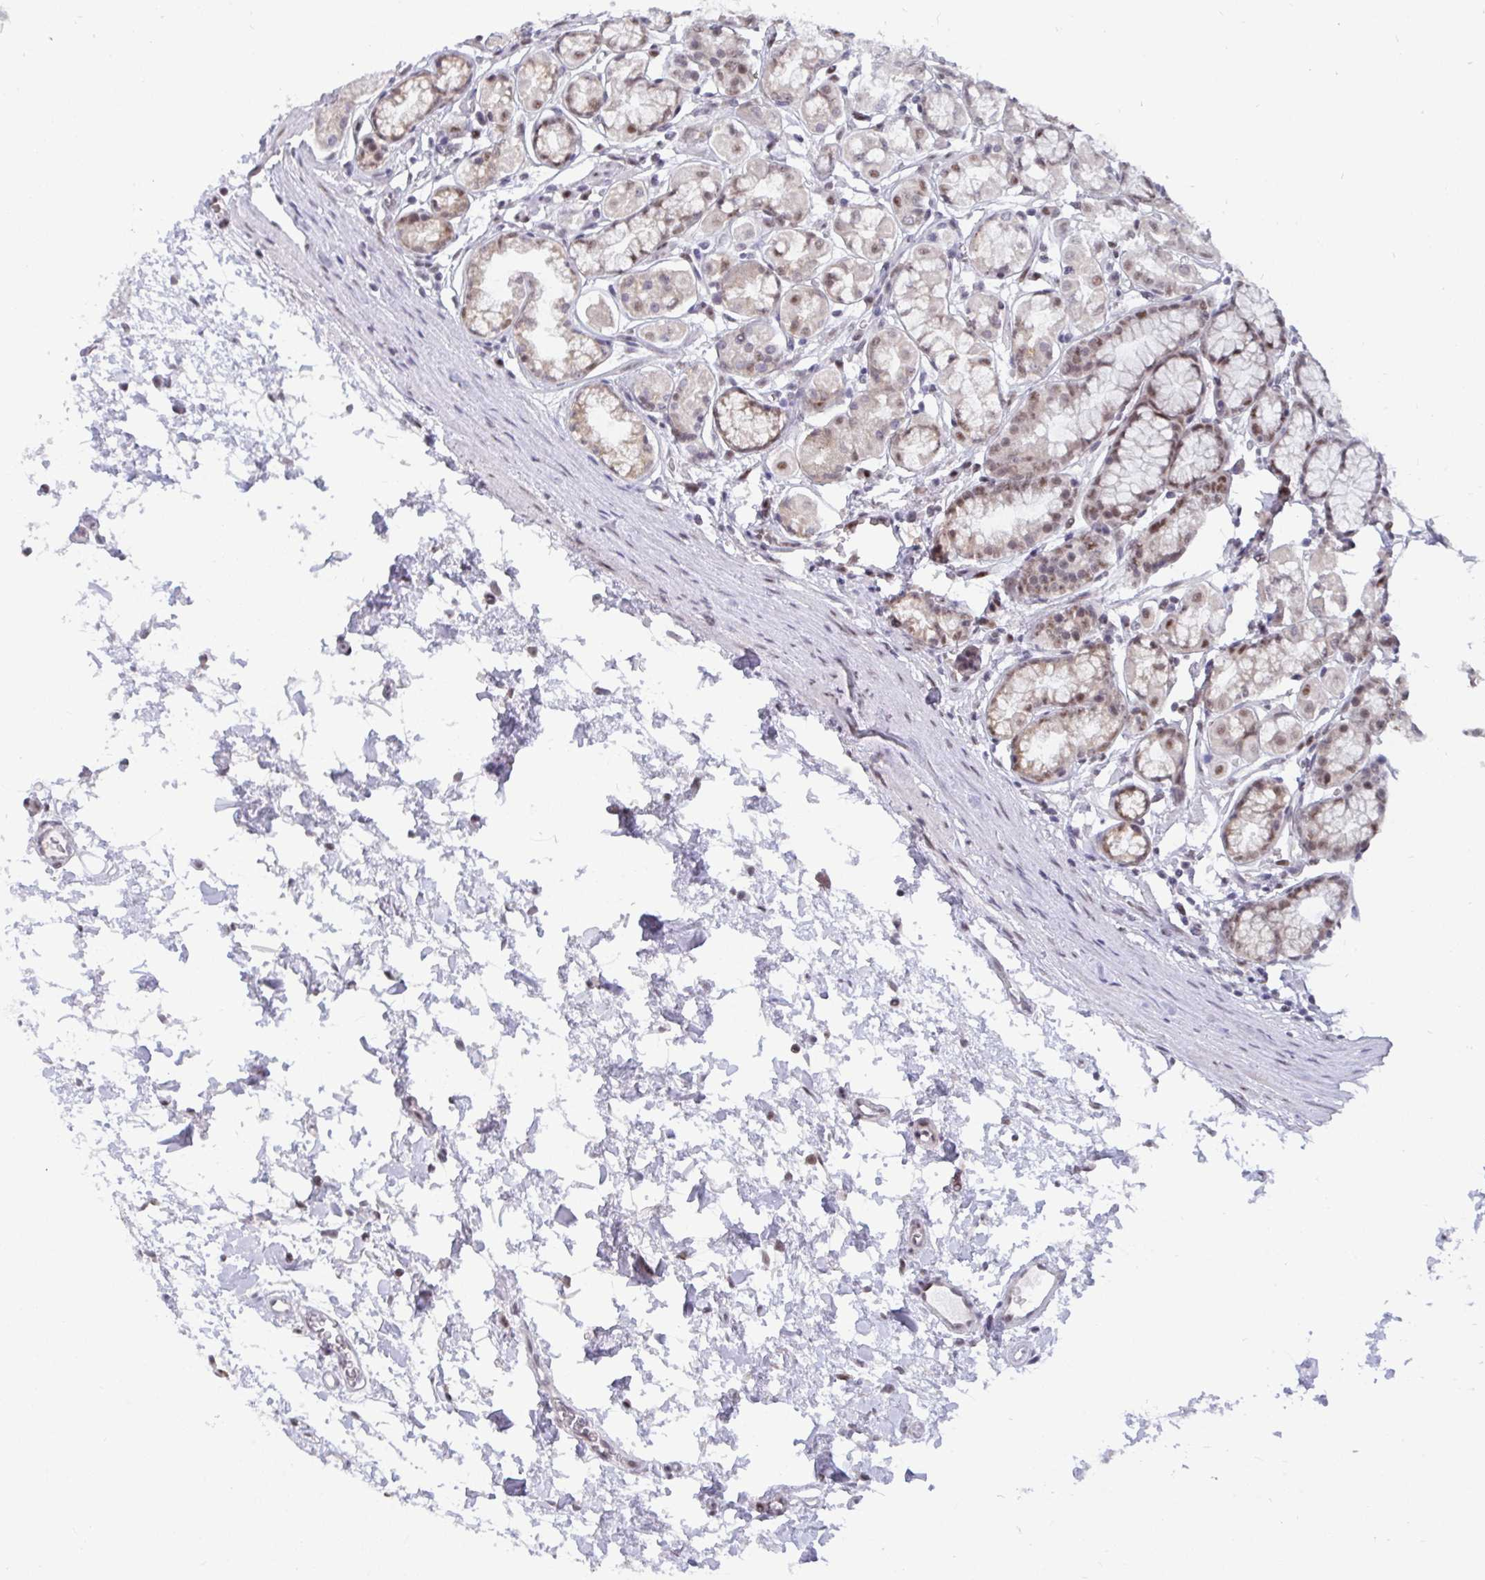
{"staining": {"intensity": "moderate", "quantity": "25%-75%", "location": "nuclear"}, "tissue": "stomach", "cell_type": "Glandular cells", "image_type": "normal", "snomed": [{"axis": "morphology", "description": "Normal tissue, NOS"}, {"axis": "topography", "description": "Stomach"}, {"axis": "topography", "description": "Stomach, lower"}], "caption": "Glandular cells reveal moderate nuclear positivity in about 25%-75% of cells in normal stomach.", "gene": "WBP11", "patient": {"sex": "male", "age": 76}}